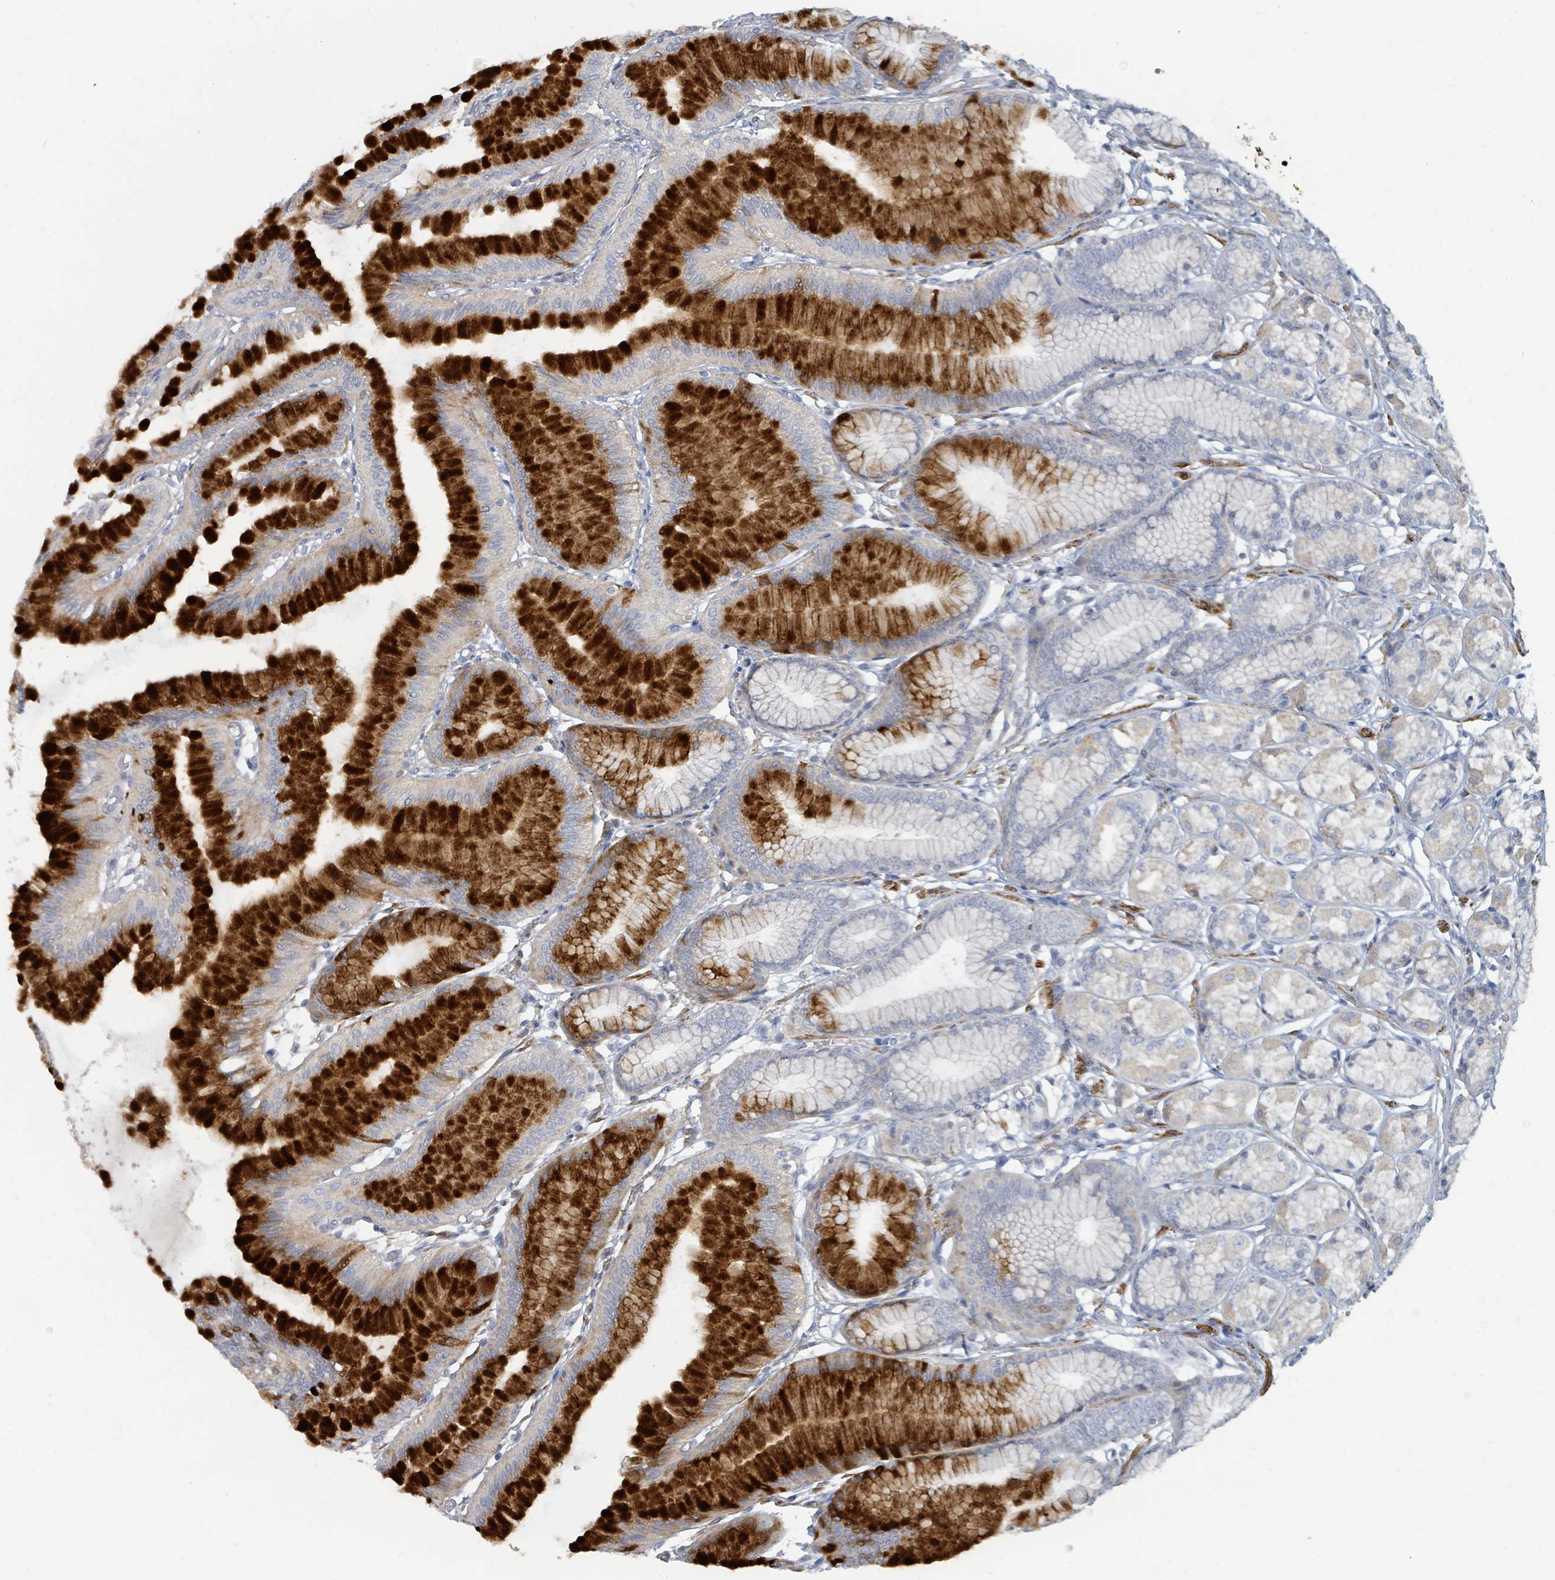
{"staining": {"intensity": "strong", "quantity": "25%-75%", "location": "cytoplasmic/membranous"}, "tissue": "stomach", "cell_type": "Glandular cells", "image_type": "normal", "snomed": [{"axis": "morphology", "description": "Normal tissue, NOS"}, {"axis": "morphology", "description": "Adenocarcinoma, NOS"}, {"axis": "morphology", "description": "Adenocarcinoma, High grade"}, {"axis": "topography", "description": "Stomach, upper"}, {"axis": "topography", "description": "Stomach"}], "caption": "Immunohistochemical staining of benign stomach shows strong cytoplasmic/membranous protein staining in approximately 25%-75% of glandular cells. The protein is shown in brown color, while the nuclei are stained blue.", "gene": "ARGFX", "patient": {"sex": "female", "age": 65}}